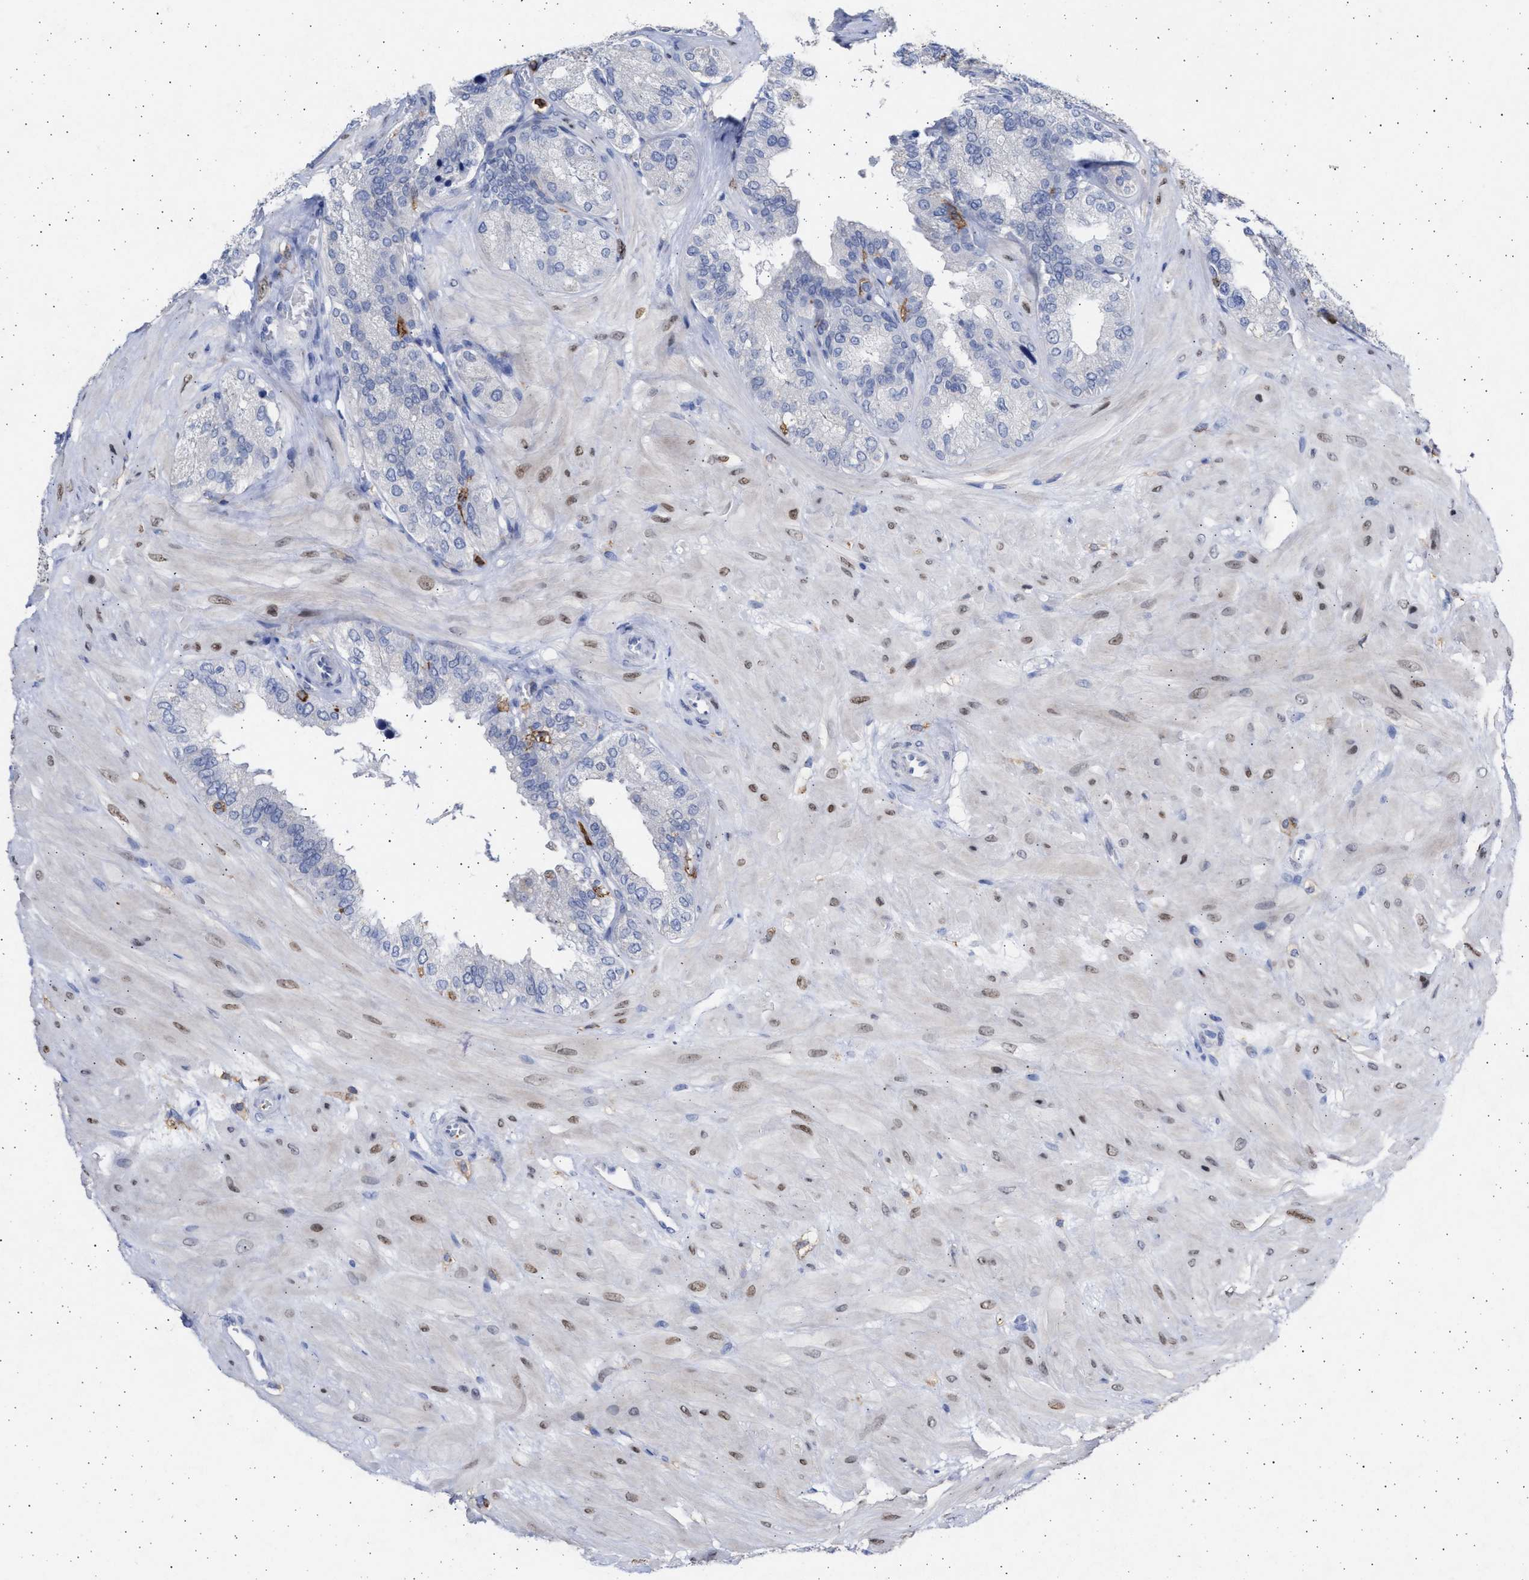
{"staining": {"intensity": "negative", "quantity": "none", "location": "none"}, "tissue": "seminal vesicle", "cell_type": "Glandular cells", "image_type": "normal", "snomed": [{"axis": "morphology", "description": "Normal tissue, NOS"}, {"axis": "topography", "description": "Prostate"}, {"axis": "topography", "description": "Seminal veicle"}], "caption": "This is a image of IHC staining of unremarkable seminal vesicle, which shows no staining in glandular cells.", "gene": "FCER1A", "patient": {"sex": "male", "age": 51}}